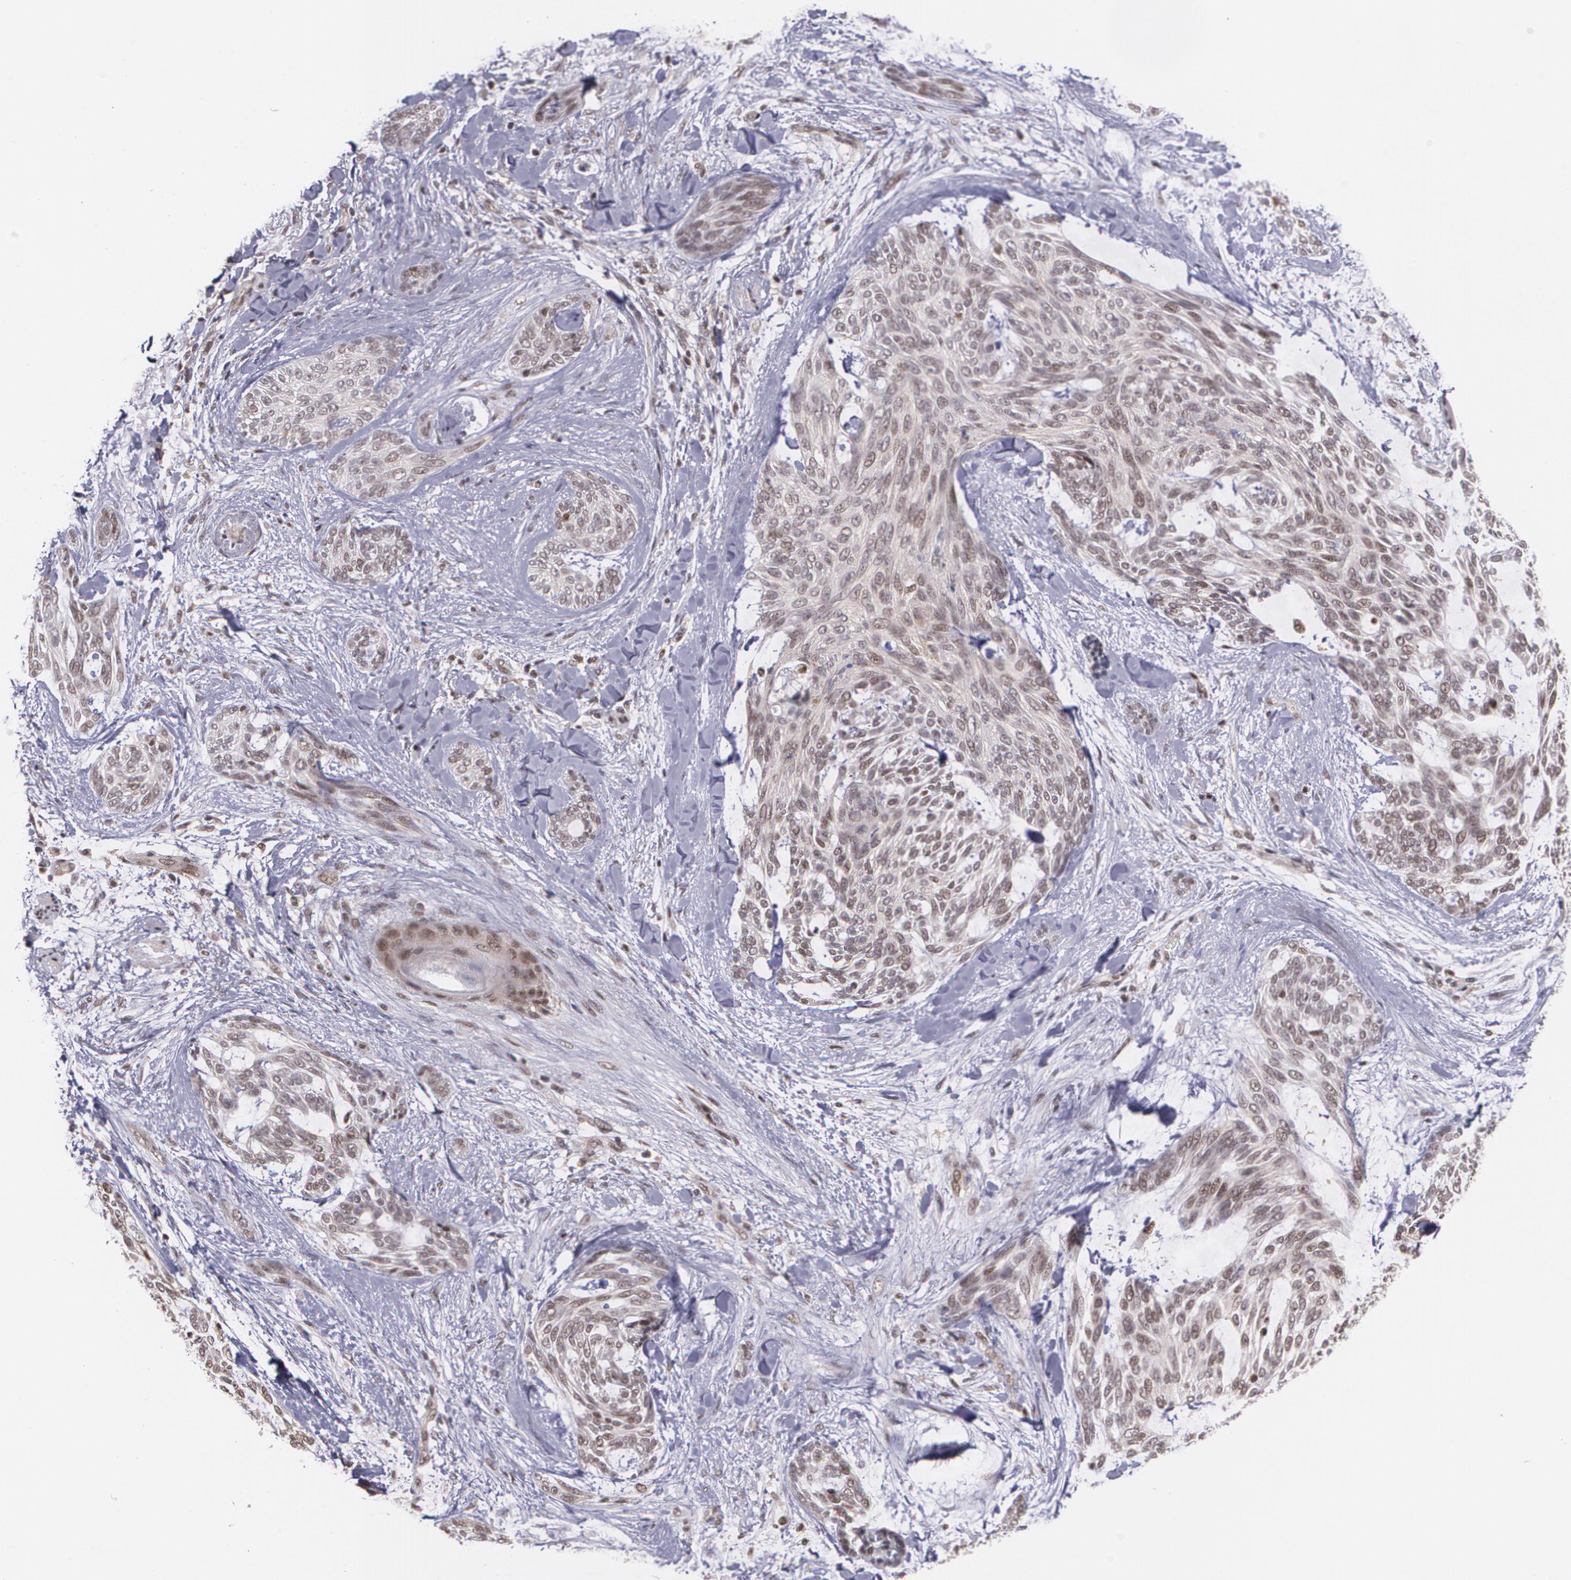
{"staining": {"intensity": "weak", "quantity": "<25%", "location": "nuclear"}, "tissue": "skin cancer", "cell_type": "Tumor cells", "image_type": "cancer", "snomed": [{"axis": "morphology", "description": "Normal tissue, NOS"}, {"axis": "morphology", "description": "Basal cell carcinoma"}, {"axis": "topography", "description": "Skin"}], "caption": "Immunohistochemical staining of skin cancer (basal cell carcinoma) exhibits no significant expression in tumor cells.", "gene": "CUL2", "patient": {"sex": "female", "age": 71}}